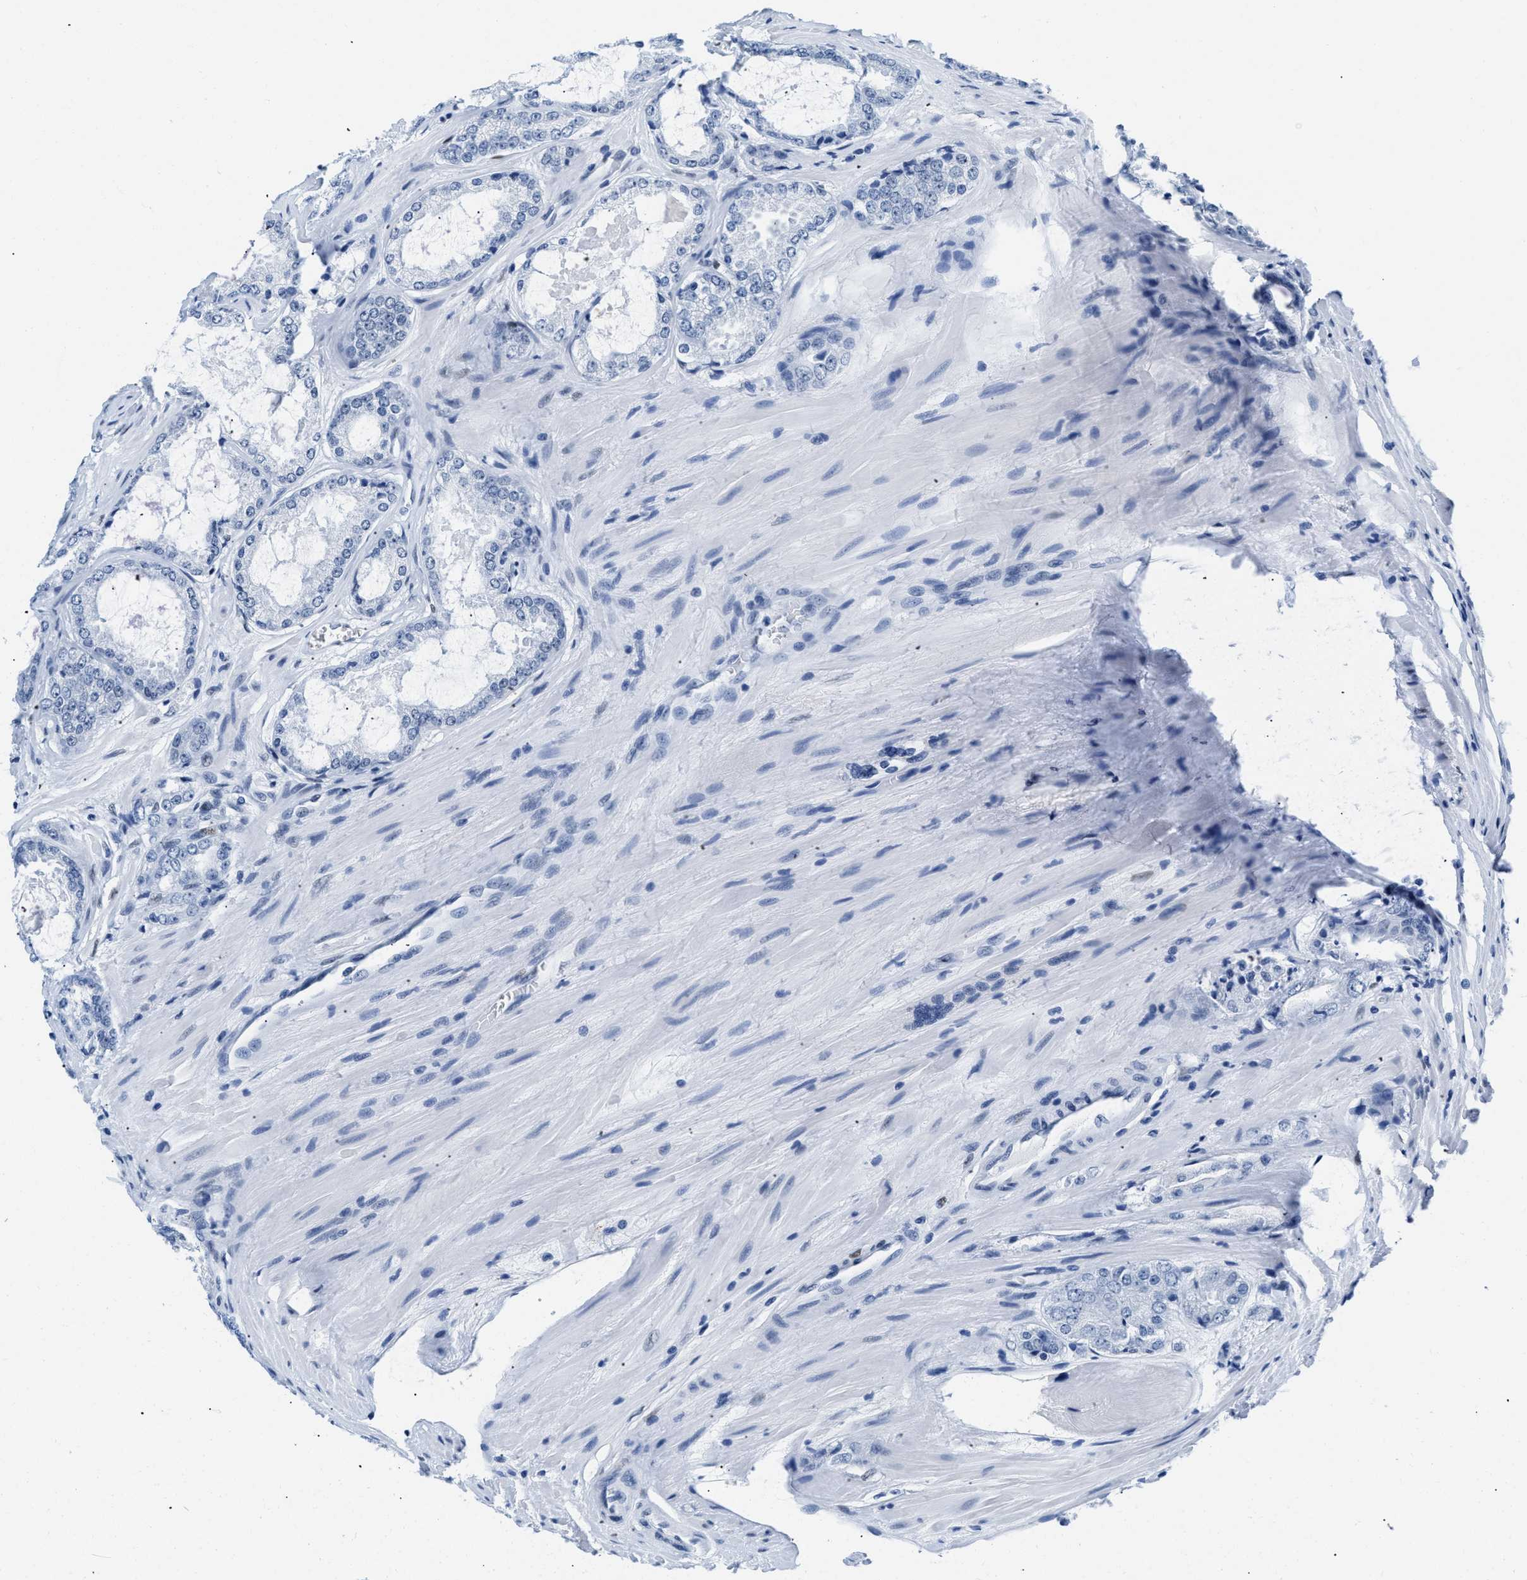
{"staining": {"intensity": "negative", "quantity": "none", "location": "none"}, "tissue": "prostate cancer", "cell_type": "Tumor cells", "image_type": "cancer", "snomed": [{"axis": "morphology", "description": "Adenocarcinoma, High grade"}, {"axis": "topography", "description": "Prostate"}], "caption": "This is an immunohistochemistry image of human adenocarcinoma (high-grade) (prostate). There is no expression in tumor cells.", "gene": "CTBP1", "patient": {"sex": "male", "age": 65}}